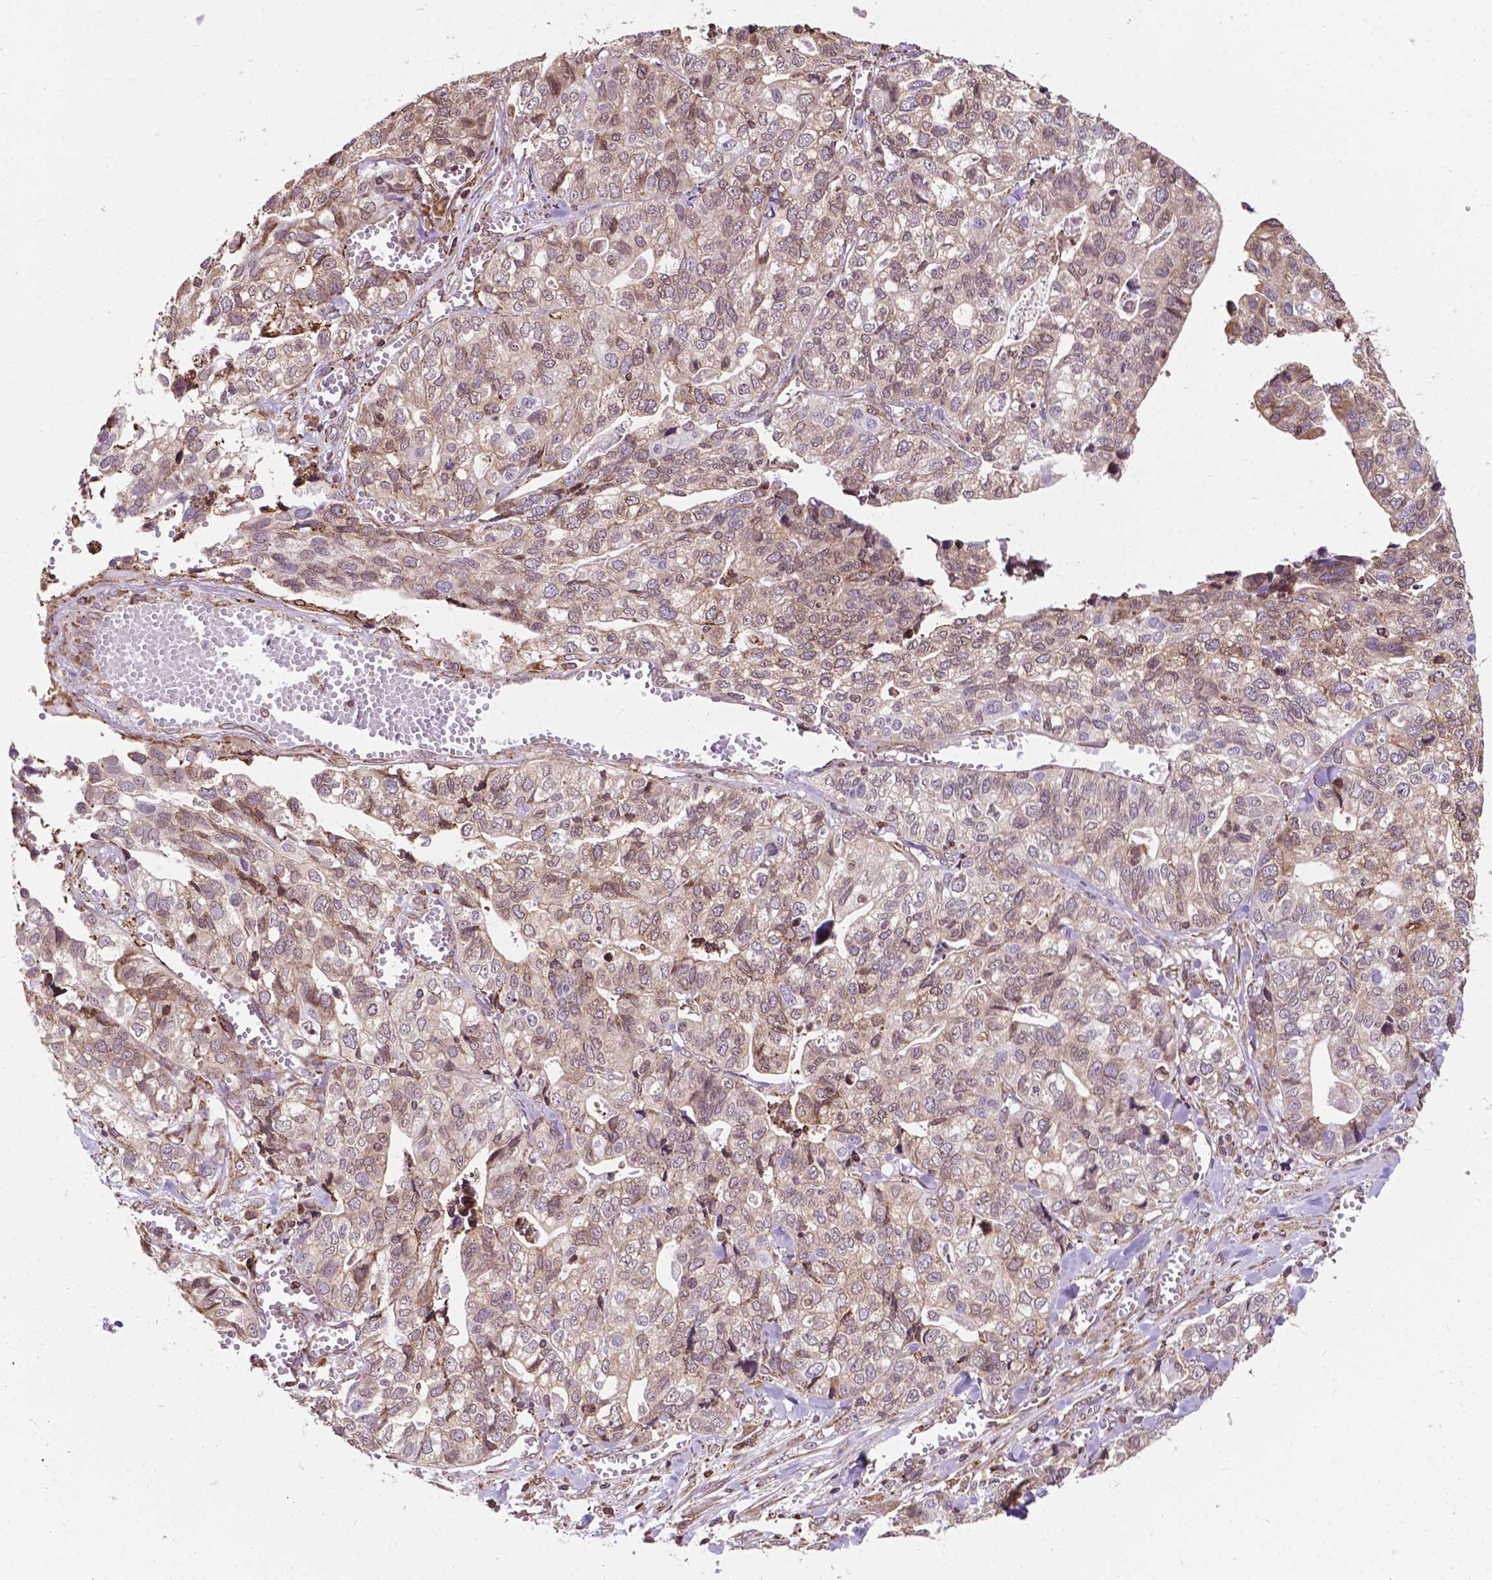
{"staining": {"intensity": "negative", "quantity": "none", "location": "none"}, "tissue": "stomach cancer", "cell_type": "Tumor cells", "image_type": "cancer", "snomed": [{"axis": "morphology", "description": "Adenocarcinoma, NOS"}, {"axis": "topography", "description": "Stomach, upper"}], "caption": "High magnification brightfield microscopy of stomach cancer (adenocarcinoma) stained with DAB (3,3'-diaminobenzidine) (brown) and counterstained with hematoxylin (blue): tumor cells show no significant staining.", "gene": "GANAB", "patient": {"sex": "female", "age": 67}}